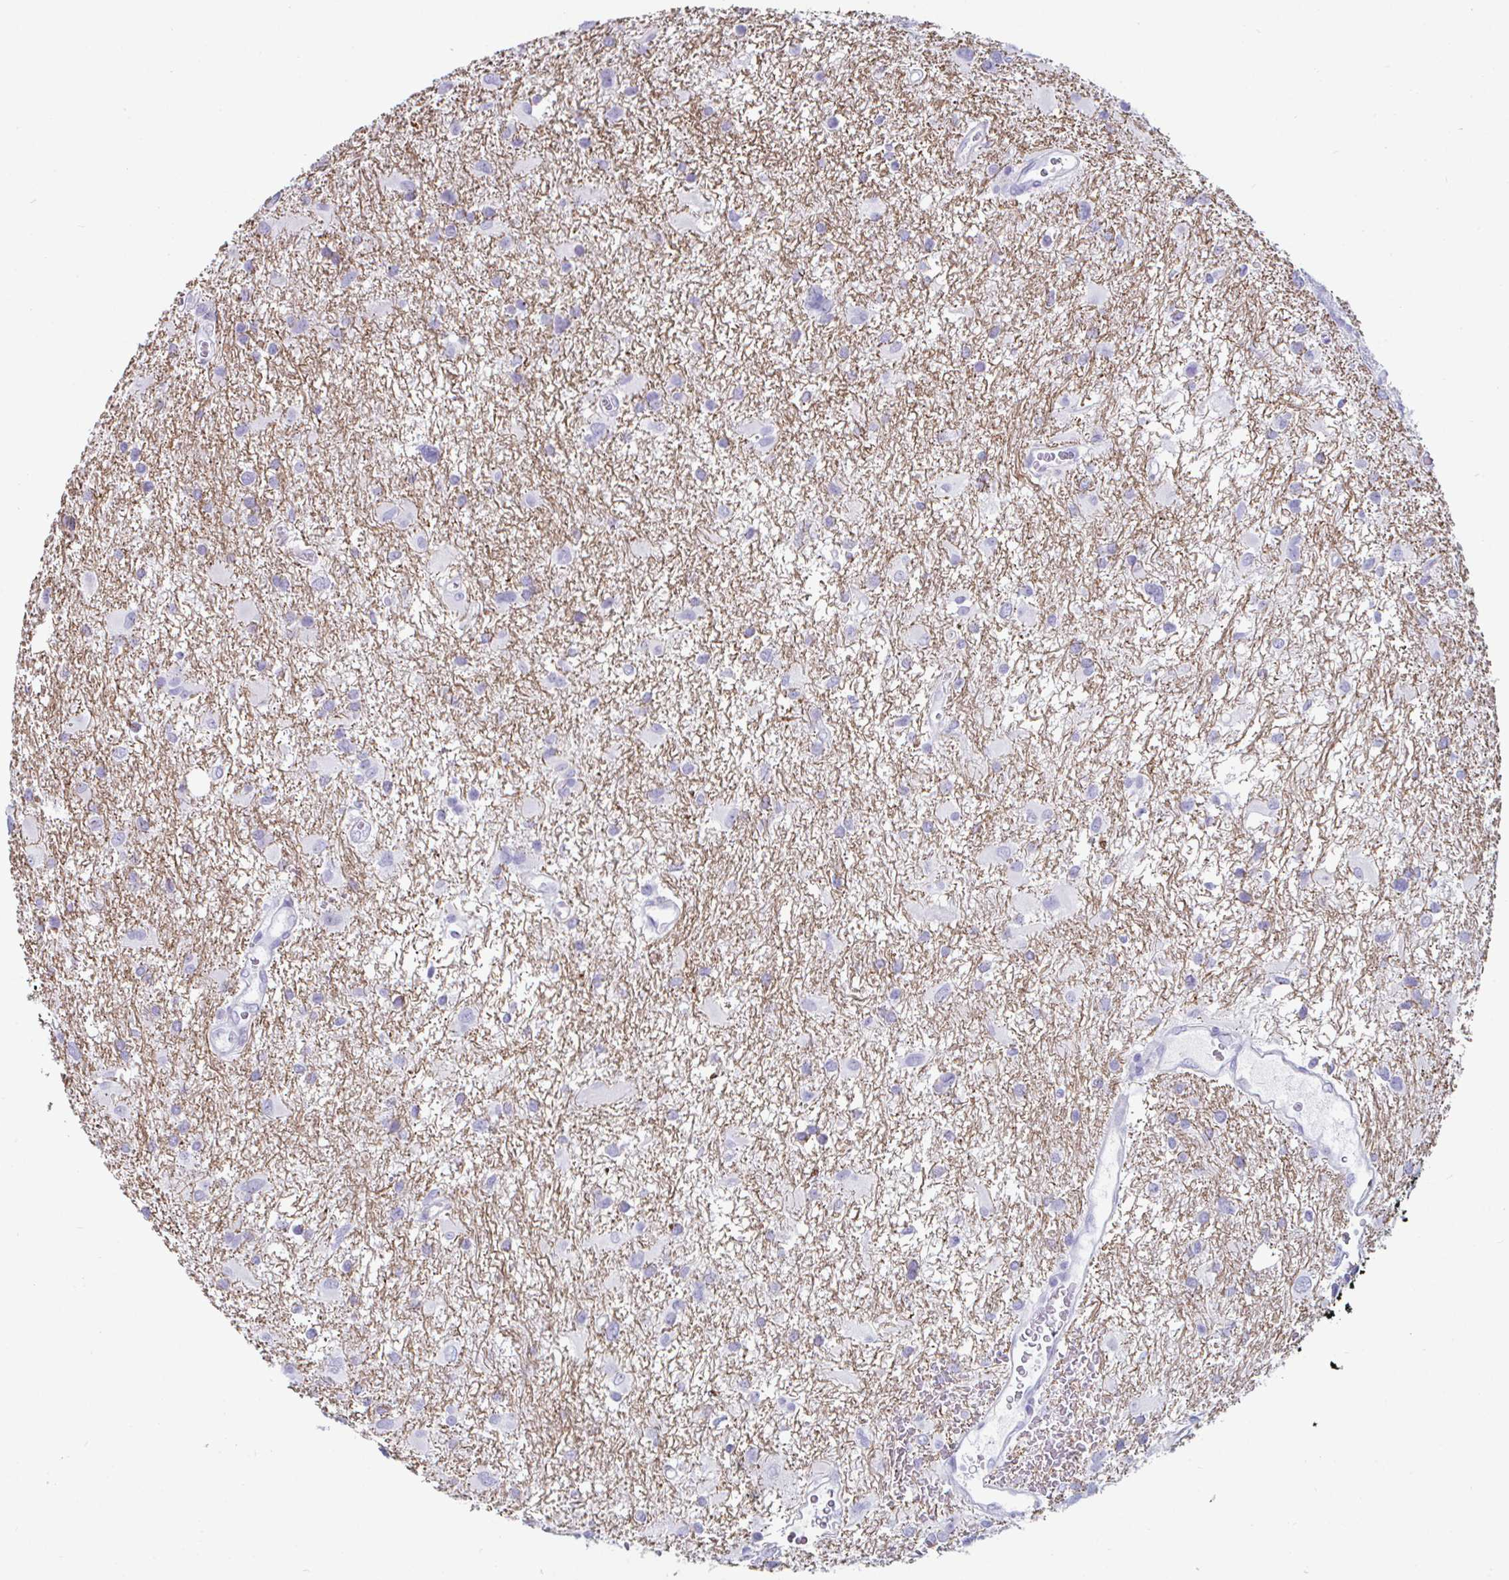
{"staining": {"intensity": "negative", "quantity": "none", "location": "none"}, "tissue": "glioma", "cell_type": "Tumor cells", "image_type": "cancer", "snomed": [{"axis": "morphology", "description": "Glioma, malignant, High grade"}, {"axis": "topography", "description": "Brain"}], "caption": "The immunohistochemistry photomicrograph has no significant expression in tumor cells of high-grade glioma (malignant) tissue.", "gene": "CREG2", "patient": {"sex": "male", "age": 53}}